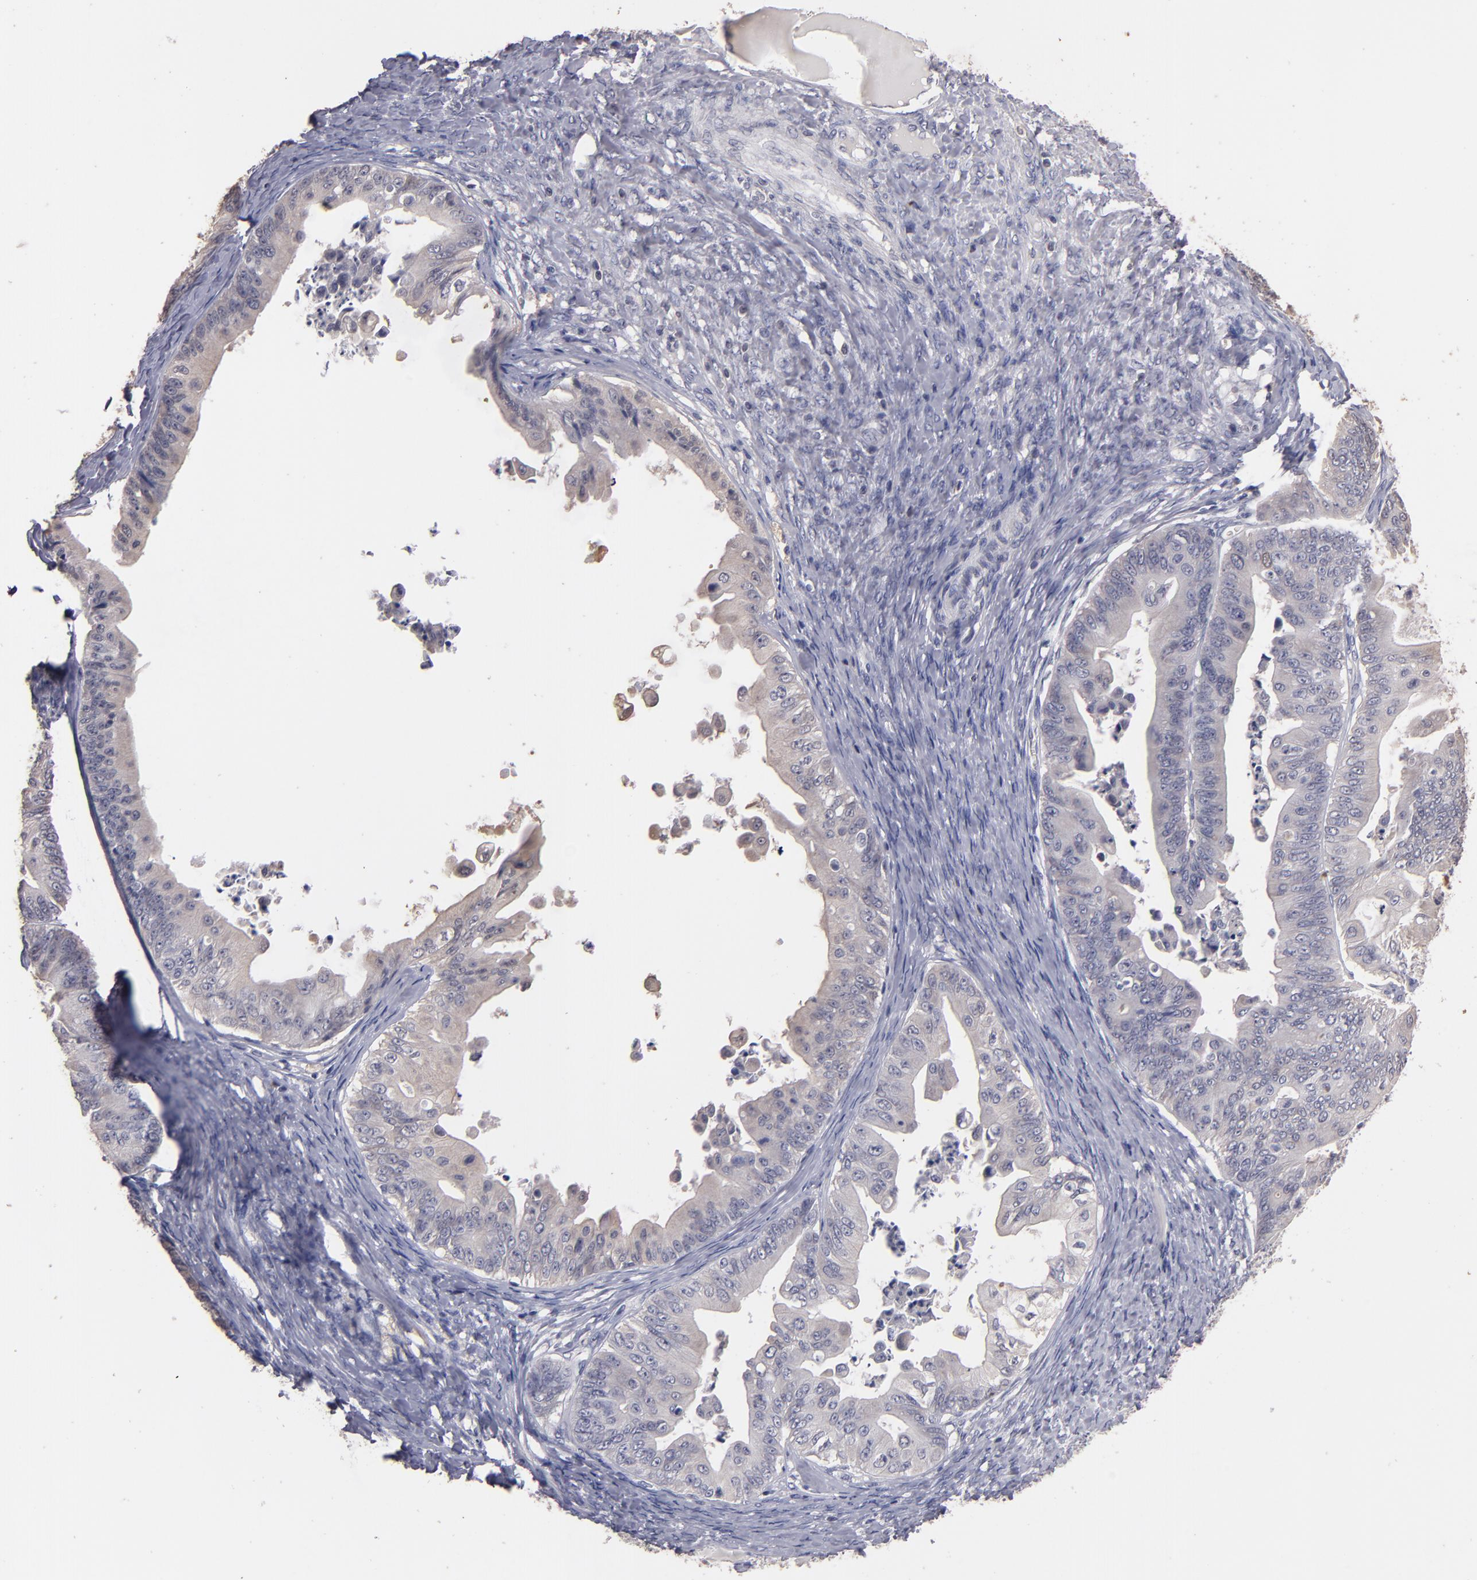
{"staining": {"intensity": "weak", "quantity": "<25%", "location": "cytoplasmic/membranous"}, "tissue": "ovarian cancer", "cell_type": "Tumor cells", "image_type": "cancer", "snomed": [{"axis": "morphology", "description": "Cystadenocarcinoma, mucinous, NOS"}, {"axis": "topography", "description": "Ovary"}], "caption": "The micrograph exhibits no significant positivity in tumor cells of ovarian cancer.", "gene": "S100A1", "patient": {"sex": "female", "age": 37}}